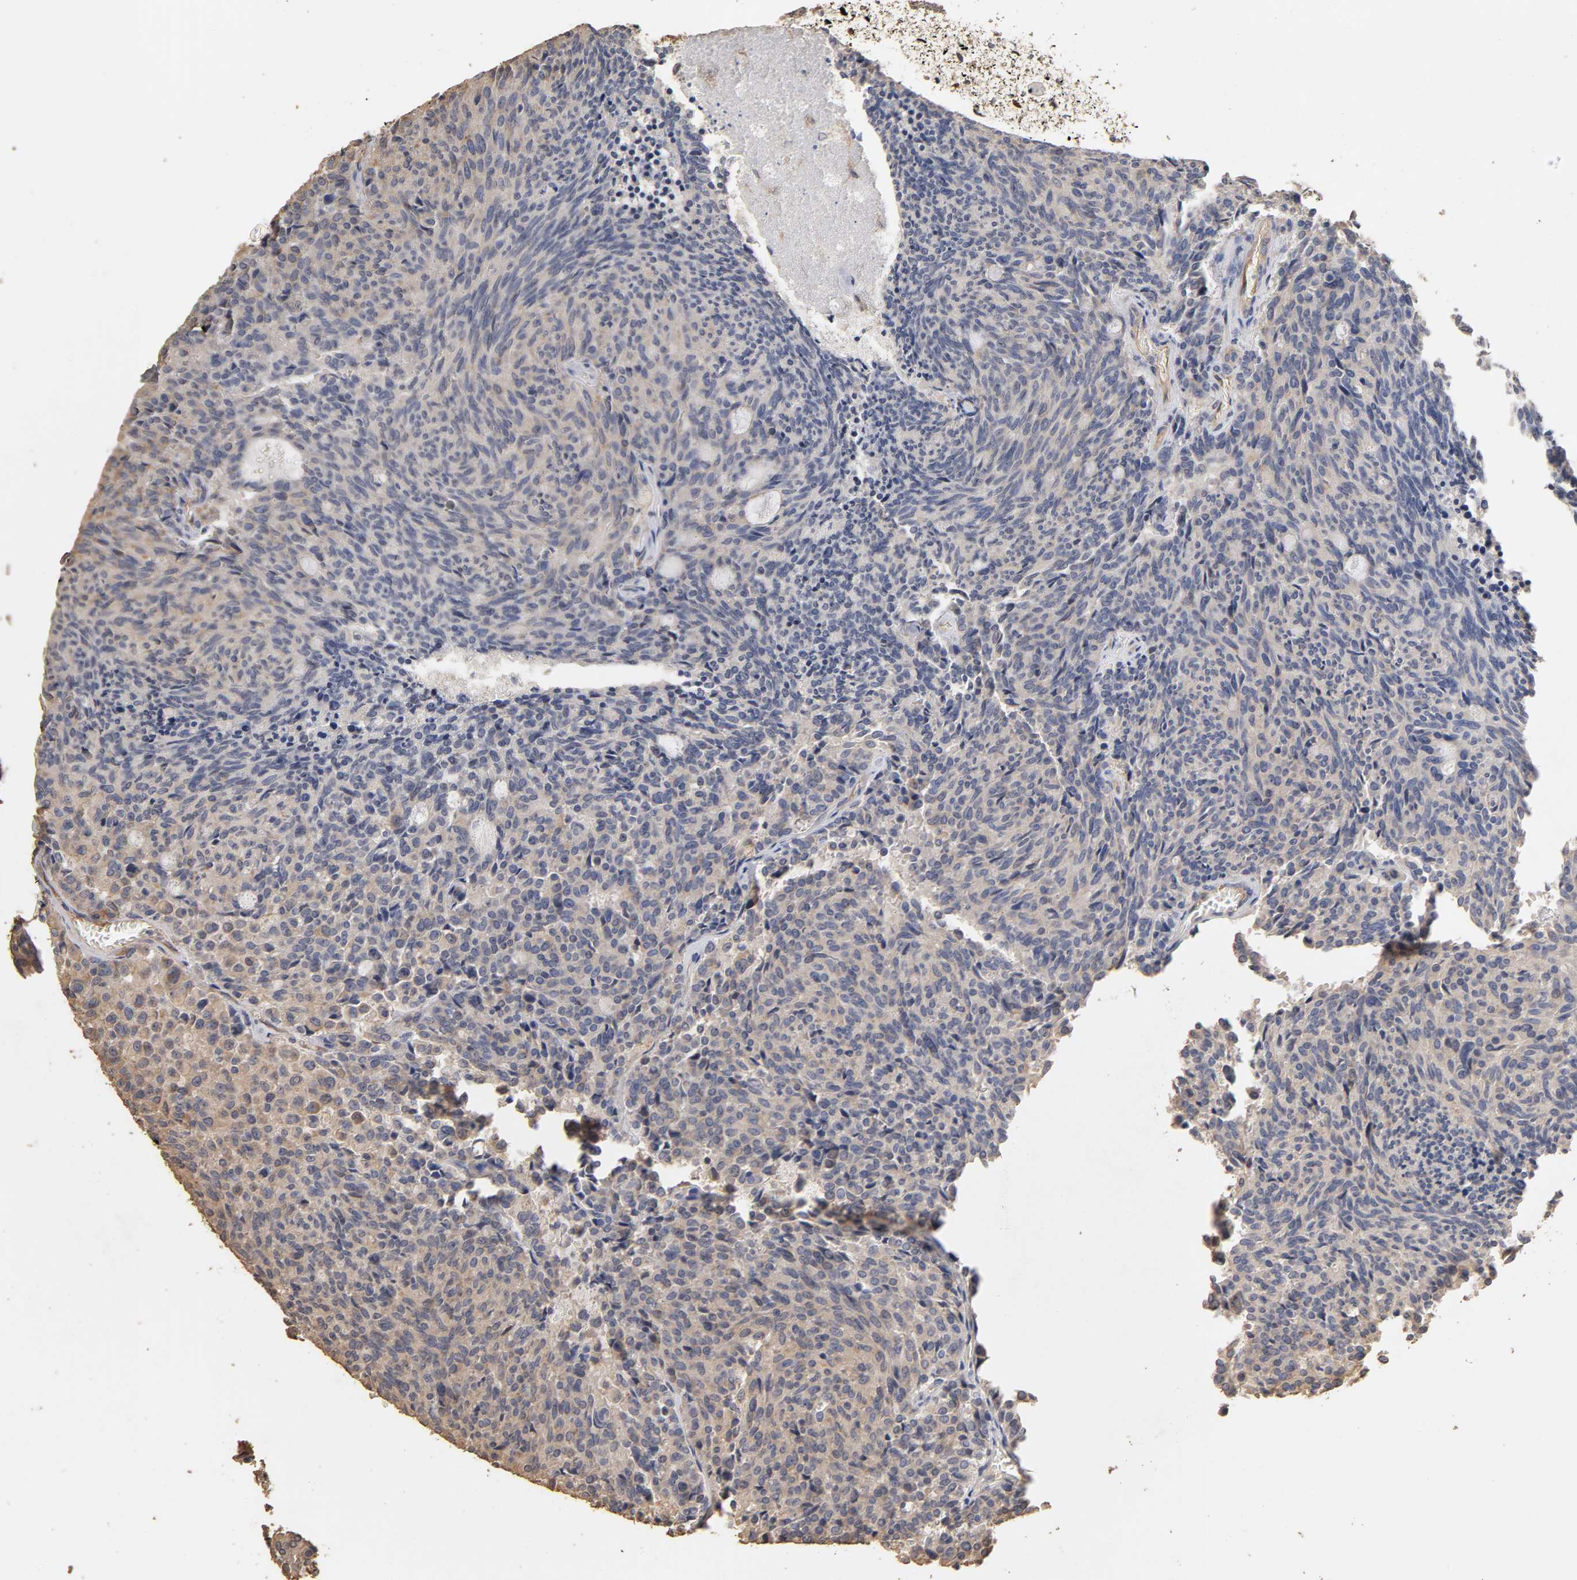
{"staining": {"intensity": "weak", "quantity": "<25%", "location": "cytoplasmic/membranous"}, "tissue": "carcinoid", "cell_type": "Tumor cells", "image_type": "cancer", "snomed": [{"axis": "morphology", "description": "Carcinoid, malignant, NOS"}, {"axis": "topography", "description": "Pancreas"}], "caption": "Carcinoid stained for a protein using immunohistochemistry displays no positivity tumor cells.", "gene": "VSIG4", "patient": {"sex": "female", "age": 54}}